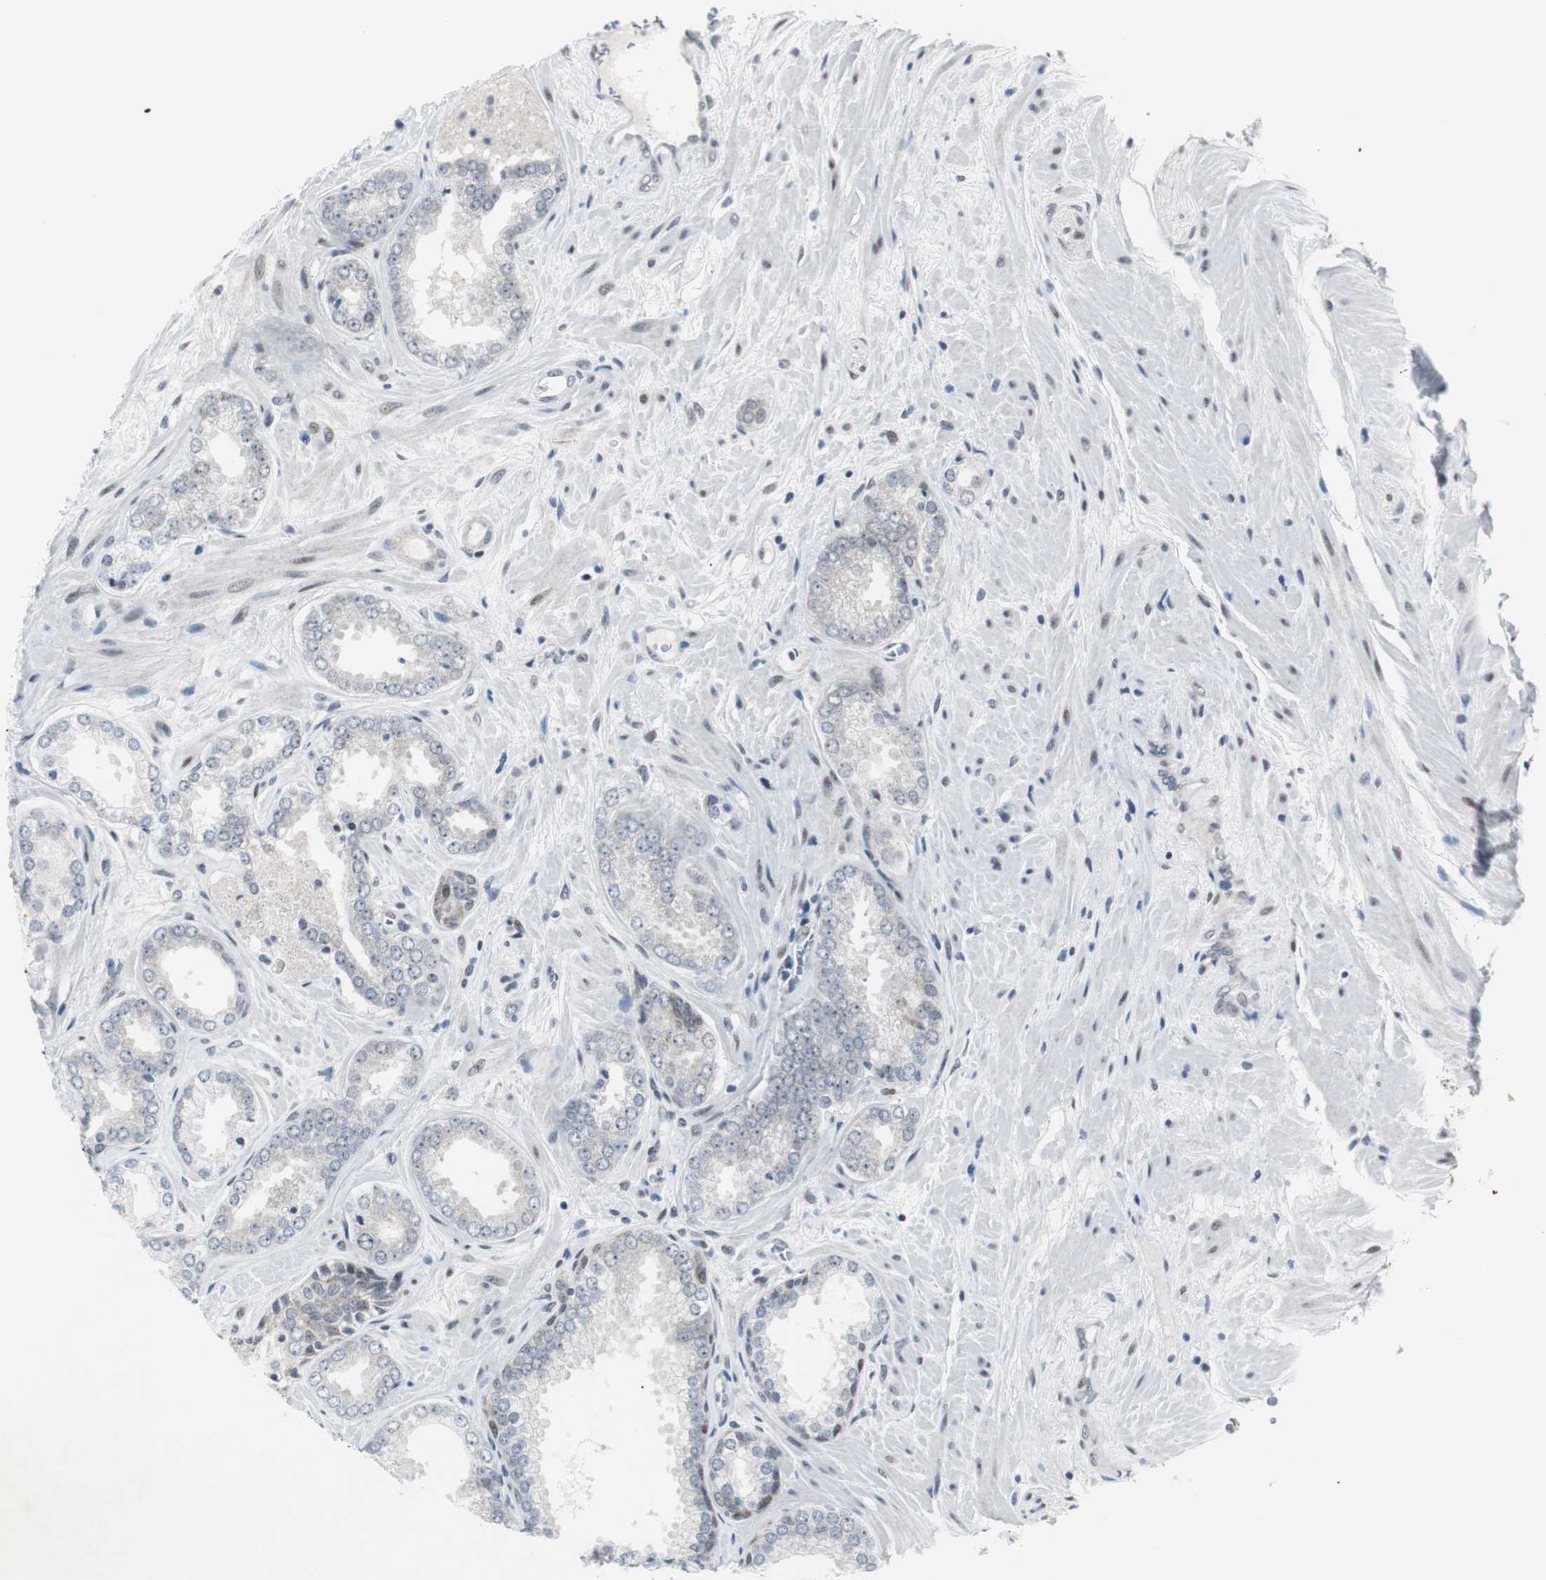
{"staining": {"intensity": "negative", "quantity": "none", "location": "none"}, "tissue": "prostate cancer", "cell_type": "Tumor cells", "image_type": "cancer", "snomed": [{"axis": "morphology", "description": "Adenocarcinoma, Low grade"}, {"axis": "topography", "description": "Prostate"}], "caption": "This image is of prostate cancer stained with immunohistochemistry to label a protein in brown with the nuclei are counter-stained blue. There is no expression in tumor cells.", "gene": "MTA1", "patient": {"sex": "male", "age": 60}}